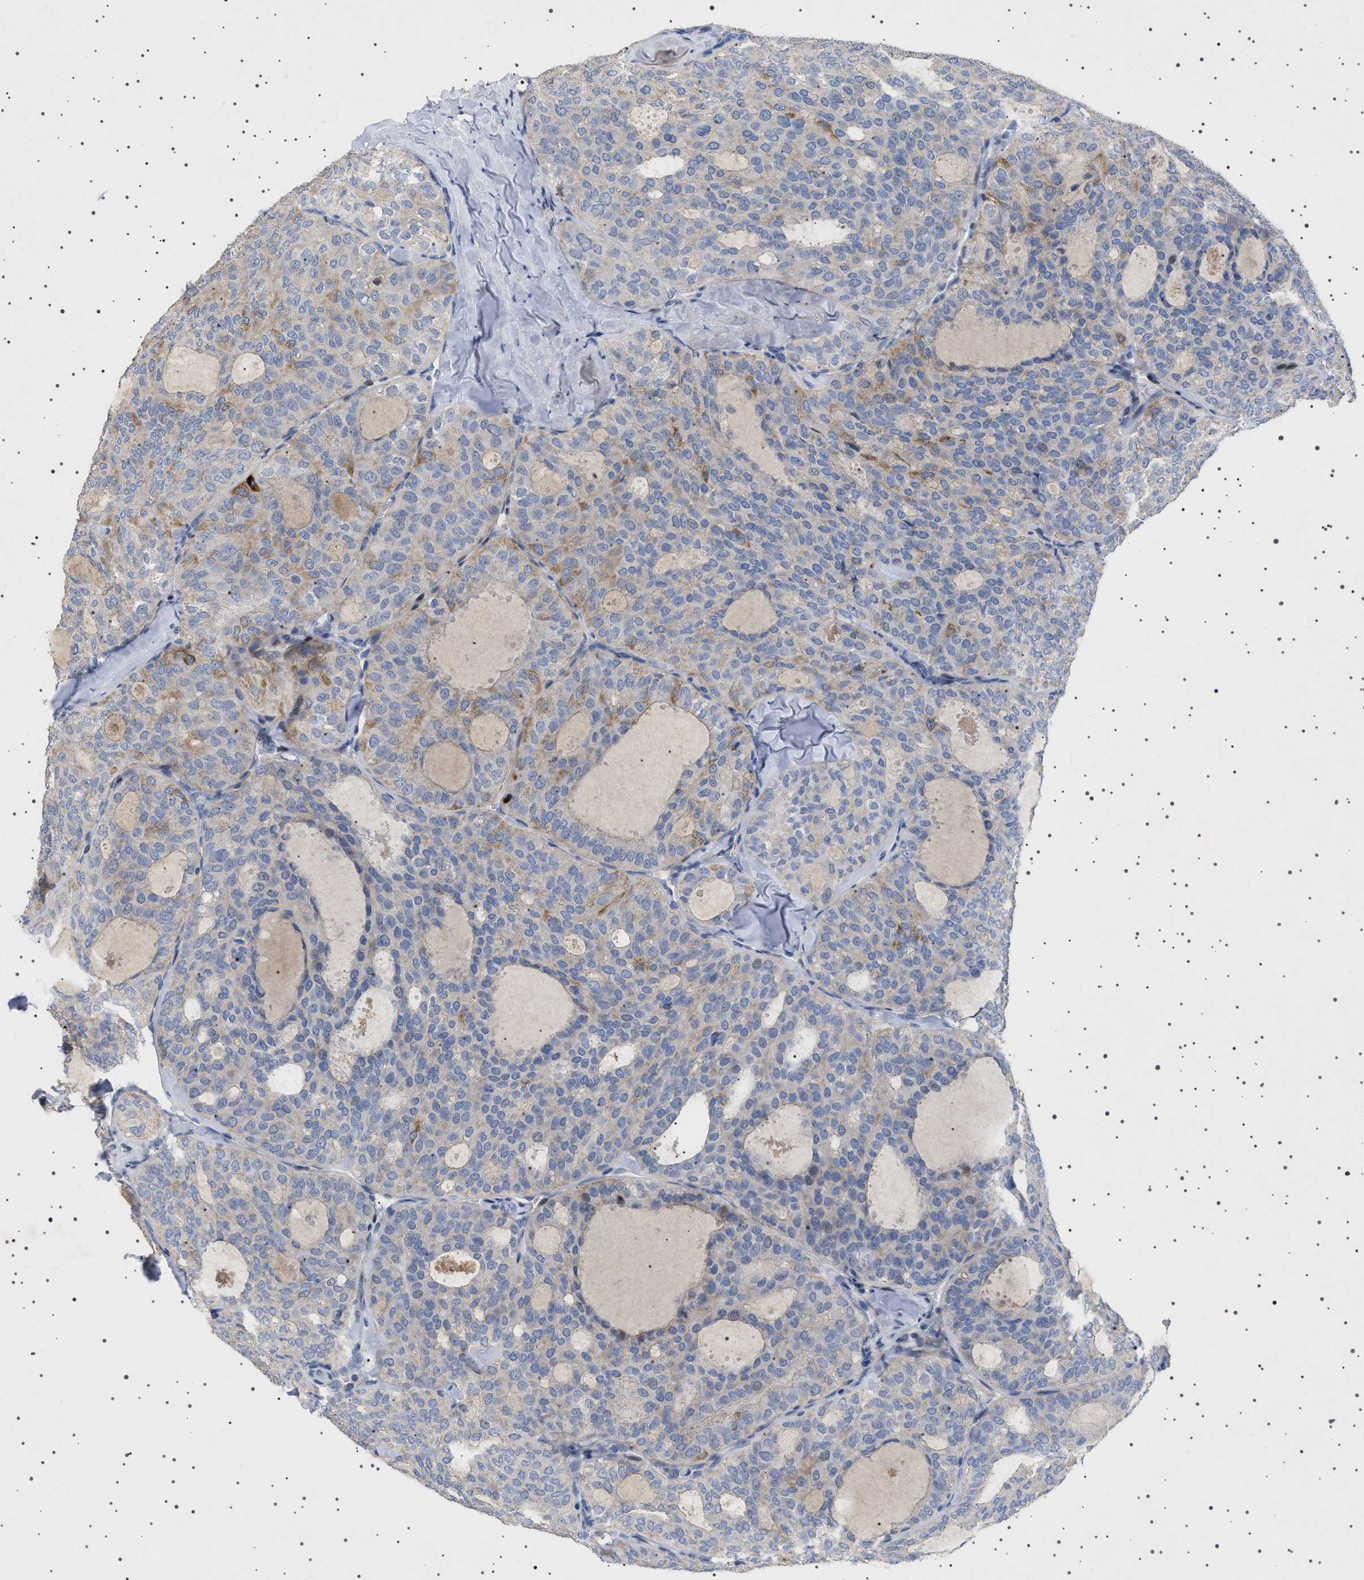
{"staining": {"intensity": "weak", "quantity": "<25%", "location": "cytoplasmic/membranous"}, "tissue": "thyroid cancer", "cell_type": "Tumor cells", "image_type": "cancer", "snomed": [{"axis": "morphology", "description": "Follicular adenoma carcinoma, NOS"}, {"axis": "topography", "description": "Thyroid gland"}], "caption": "Thyroid cancer (follicular adenoma carcinoma) was stained to show a protein in brown. There is no significant positivity in tumor cells.", "gene": "HTR1A", "patient": {"sex": "male", "age": 75}}